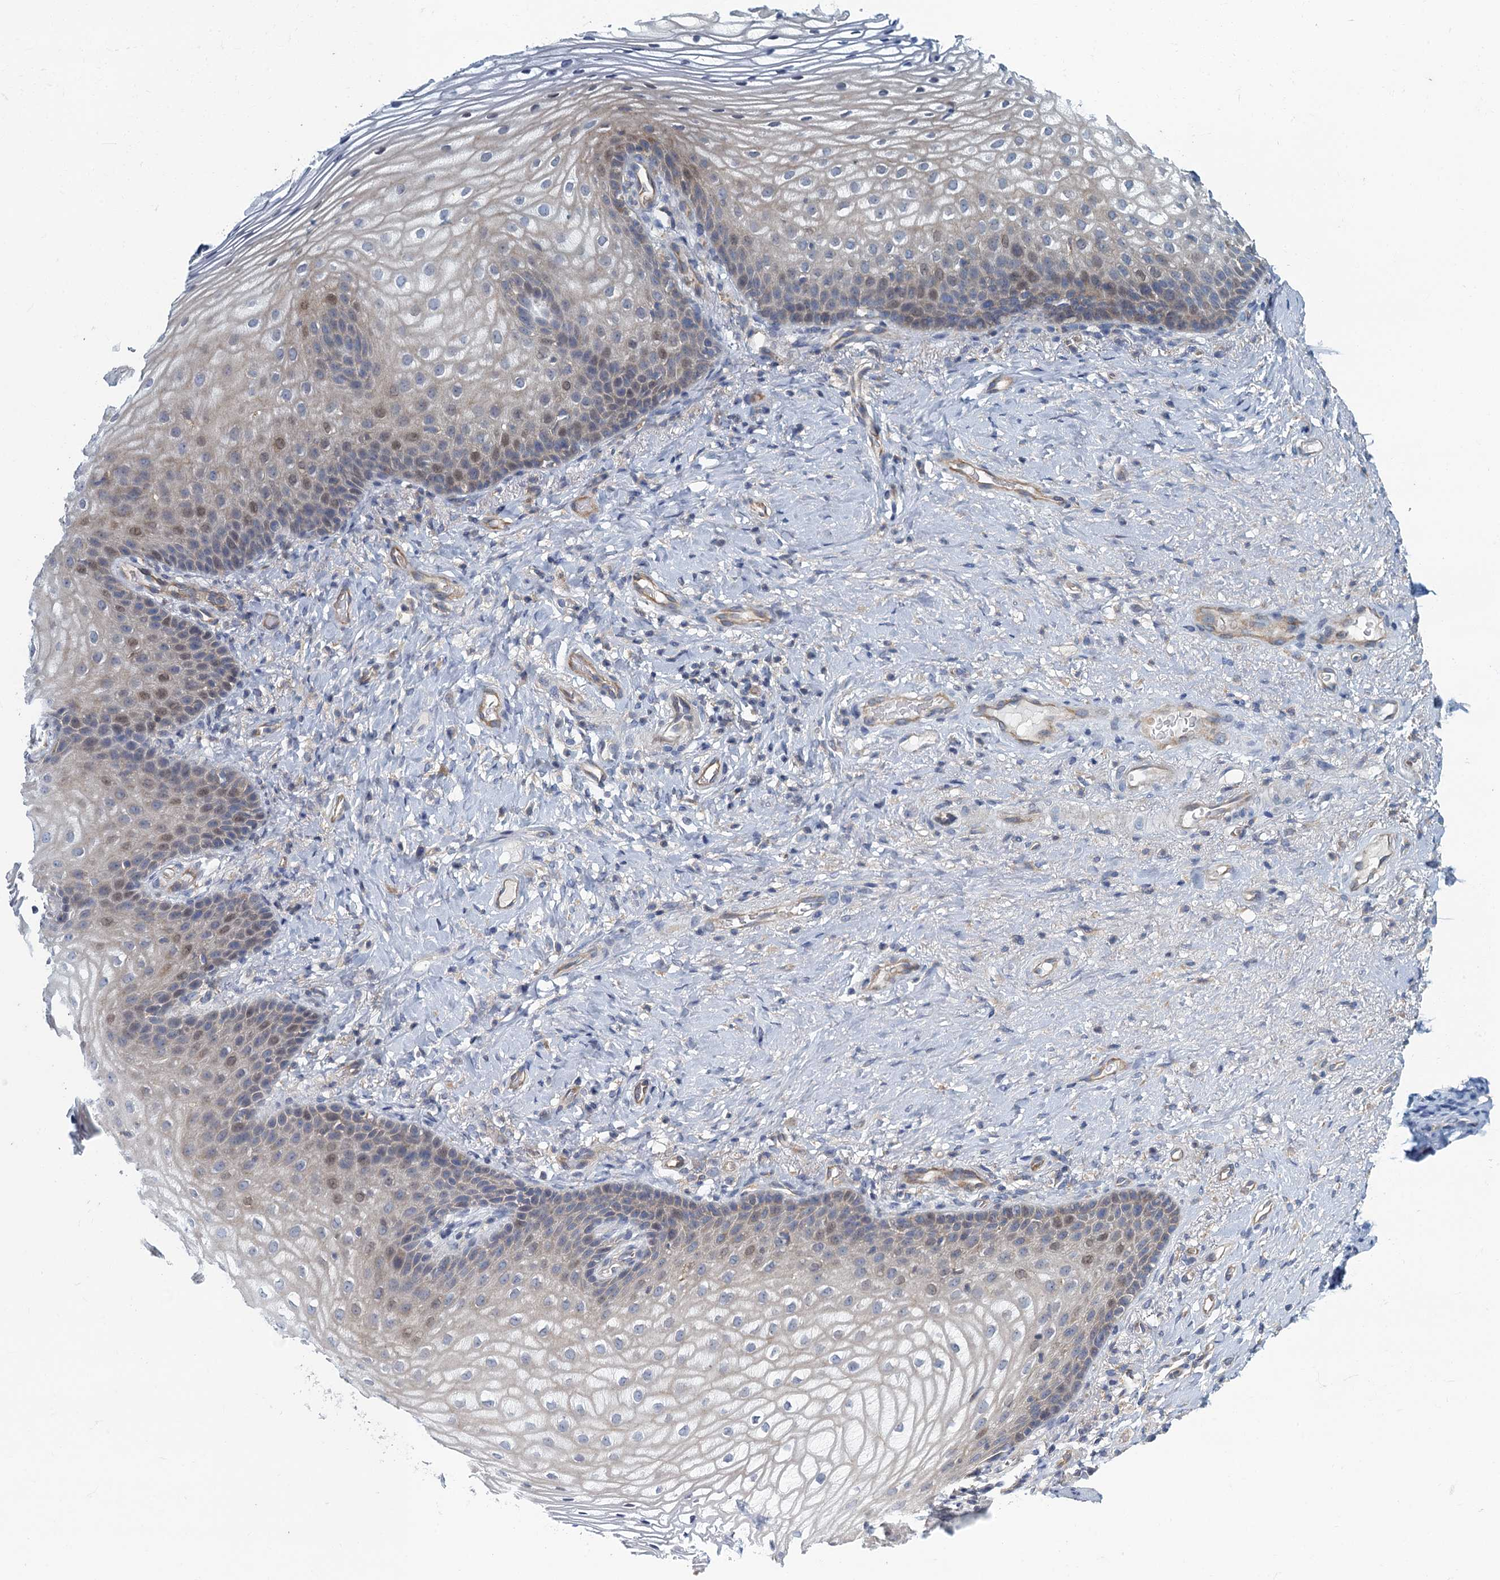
{"staining": {"intensity": "moderate", "quantity": "<25%", "location": "nuclear"}, "tissue": "vagina", "cell_type": "Squamous epithelial cells", "image_type": "normal", "snomed": [{"axis": "morphology", "description": "Normal tissue, NOS"}, {"axis": "topography", "description": "Vagina"}], "caption": "Squamous epithelial cells display low levels of moderate nuclear staining in about <25% of cells in benign human vagina.", "gene": "NCKAP1L", "patient": {"sex": "female", "age": 60}}